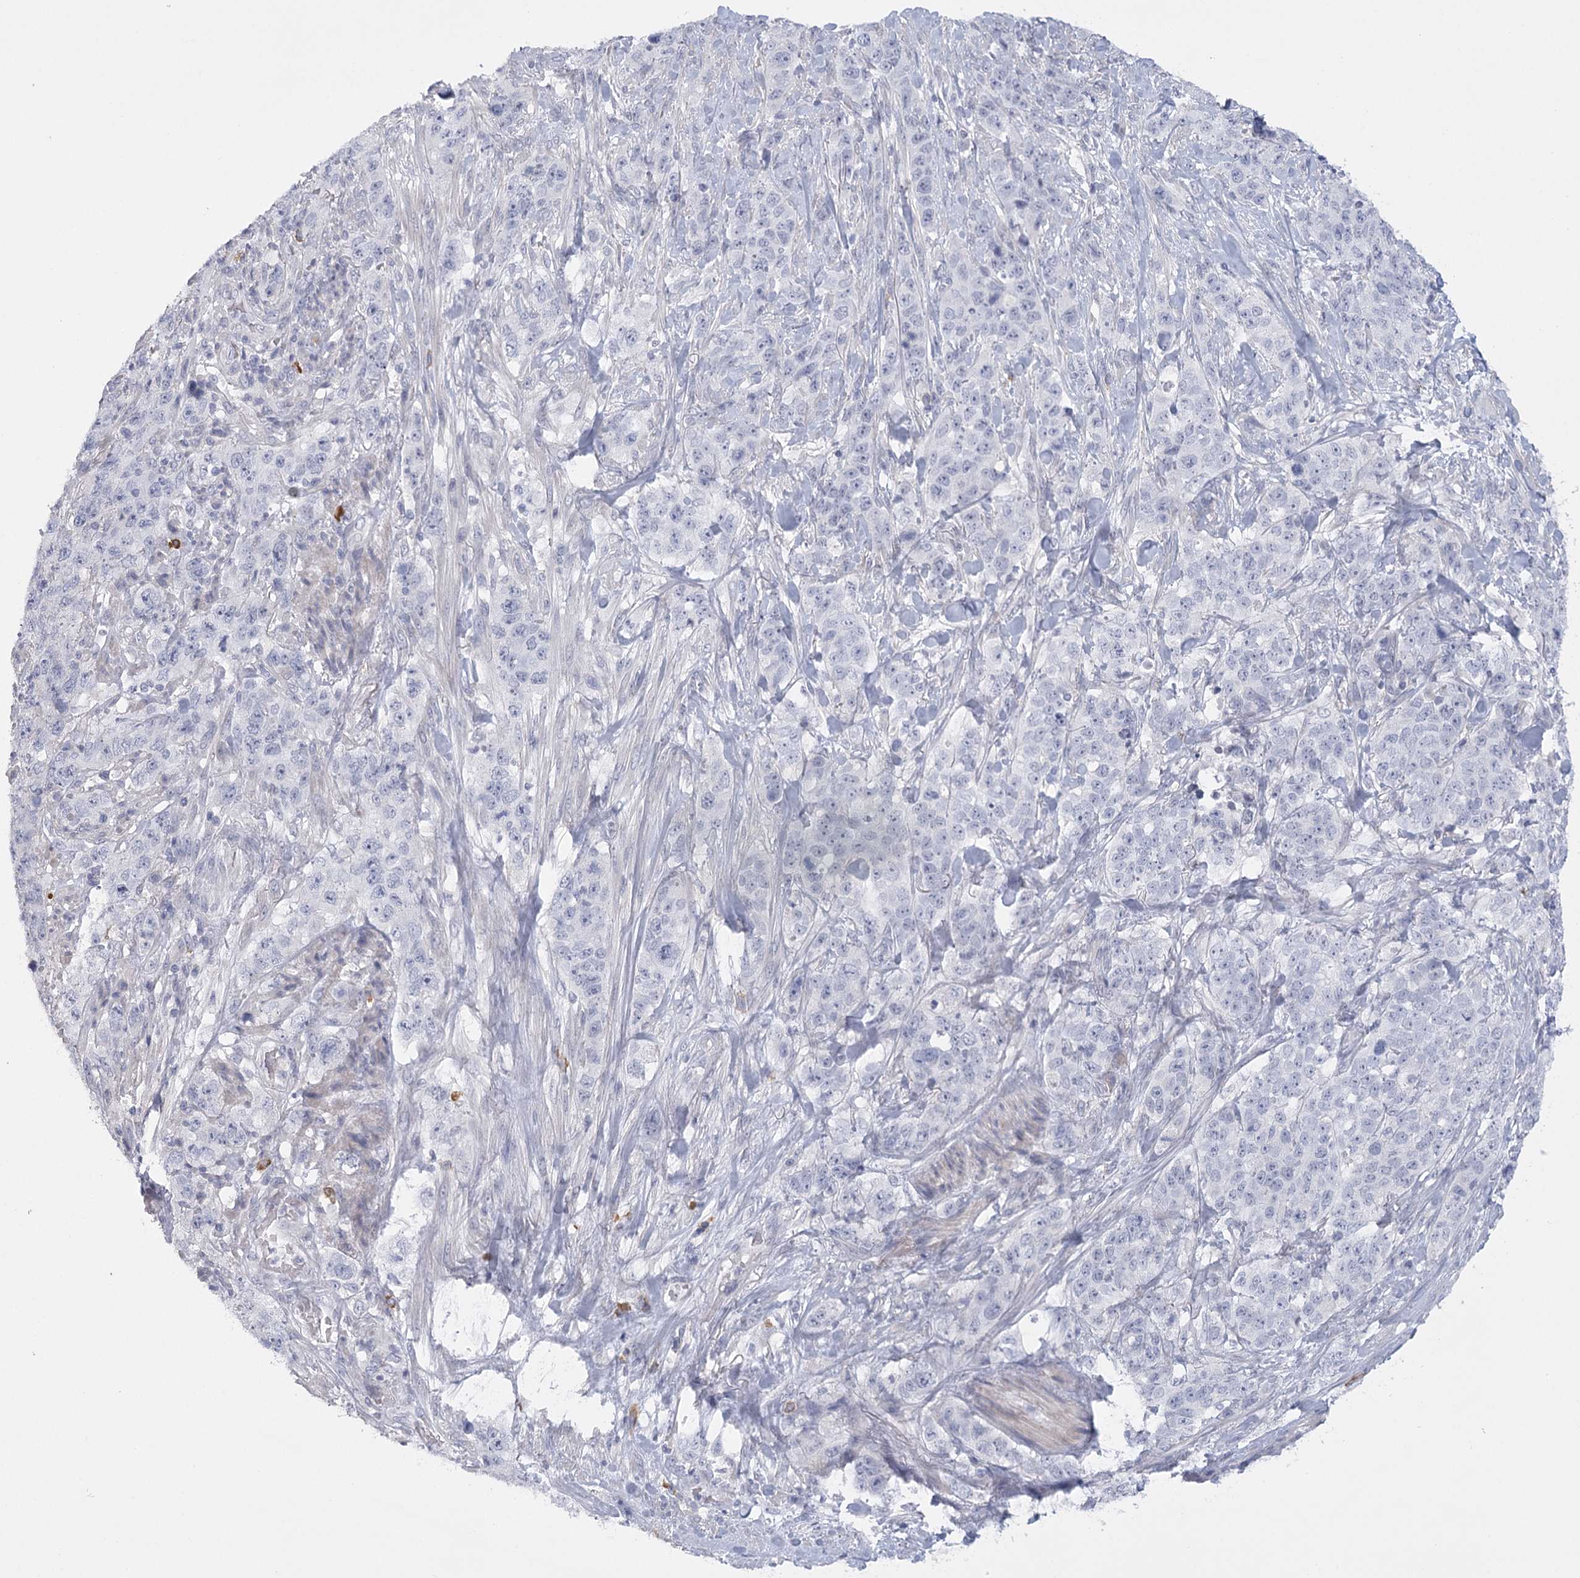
{"staining": {"intensity": "negative", "quantity": "none", "location": "none"}, "tissue": "stomach cancer", "cell_type": "Tumor cells", "image_type": "cancer", "snomed": [{"axis": "morphology", "description": "Adenocarcinoma, NOS"}, {"axis": "topography", "description": "Stomach"}], "caption": "A photomicrograph of human stomach adenocarcinoma is negative for staining in tumor cells.", "gene": "FAM76B", "patient": {"sex": "male", "age": 48}}